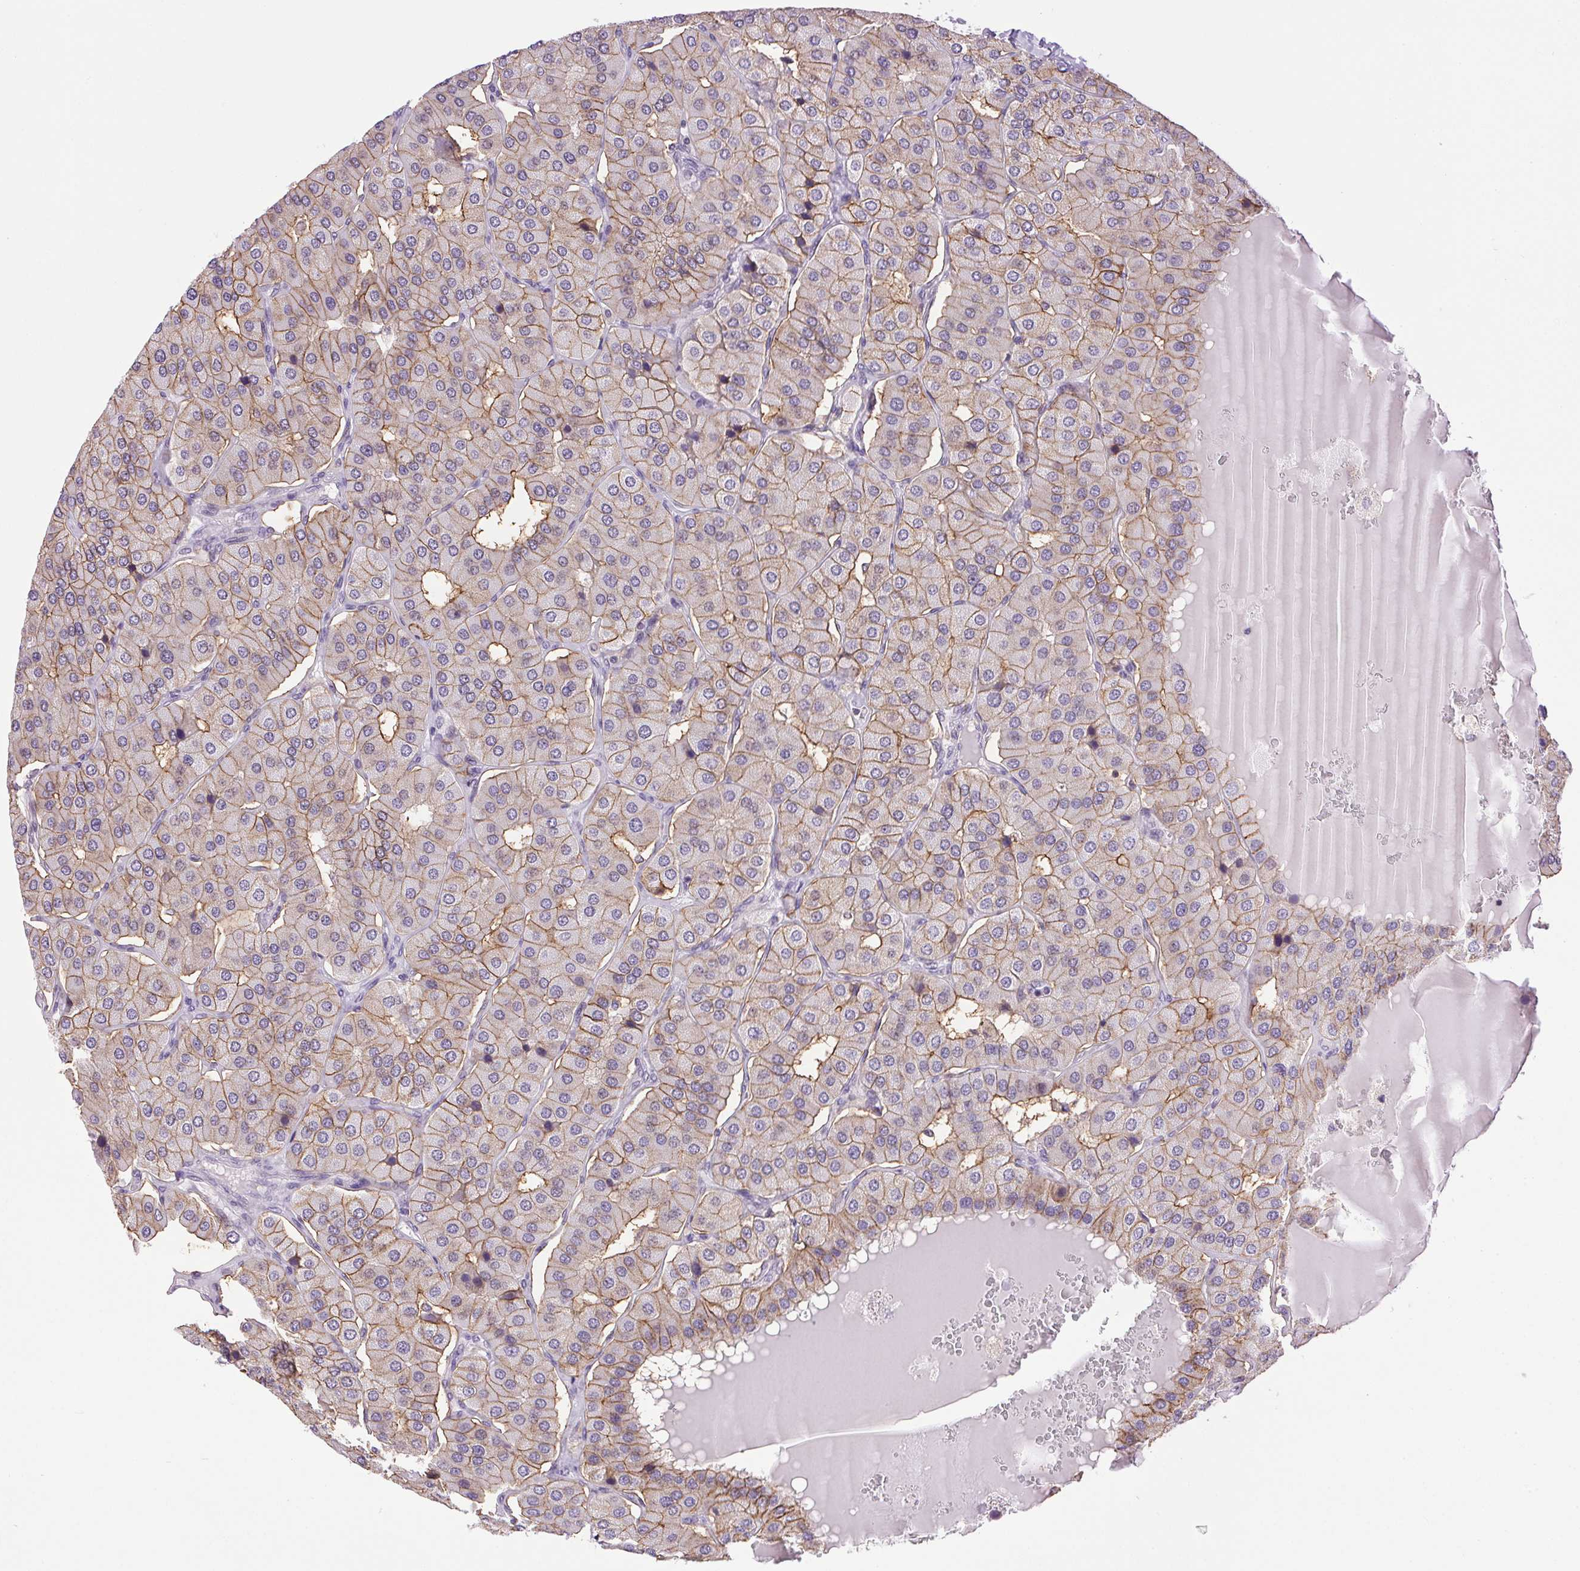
{"staining": {"intensity": "moderate", "quantity": "25%-75%", "location": "cytoplasmic/membranous"}, "tissue": "parathyroid gland", "cell_type": "Glandular cells", "image_type": "normal", "snomed": [{"axis": "morphology", "description": "Normal tissue, NOS"}, {"axis": "morphology", "description": "Adenoma, NOS"}, {"axis": "topography", "description": "Parathyroid gland"}], "caption": "Parathyroid gland was stained to show a protein in brown. There is medium levels of moderate cytoplasmic/membranous expression in approximately 25%-75% of glandular cells. The staining is performed using DAB brown chromogen to label protein expression. The nuclei are counter-stained blue using hematoxylin.", "gene": "SMIM13", "patient": {"sex": "female", "age": 86}}